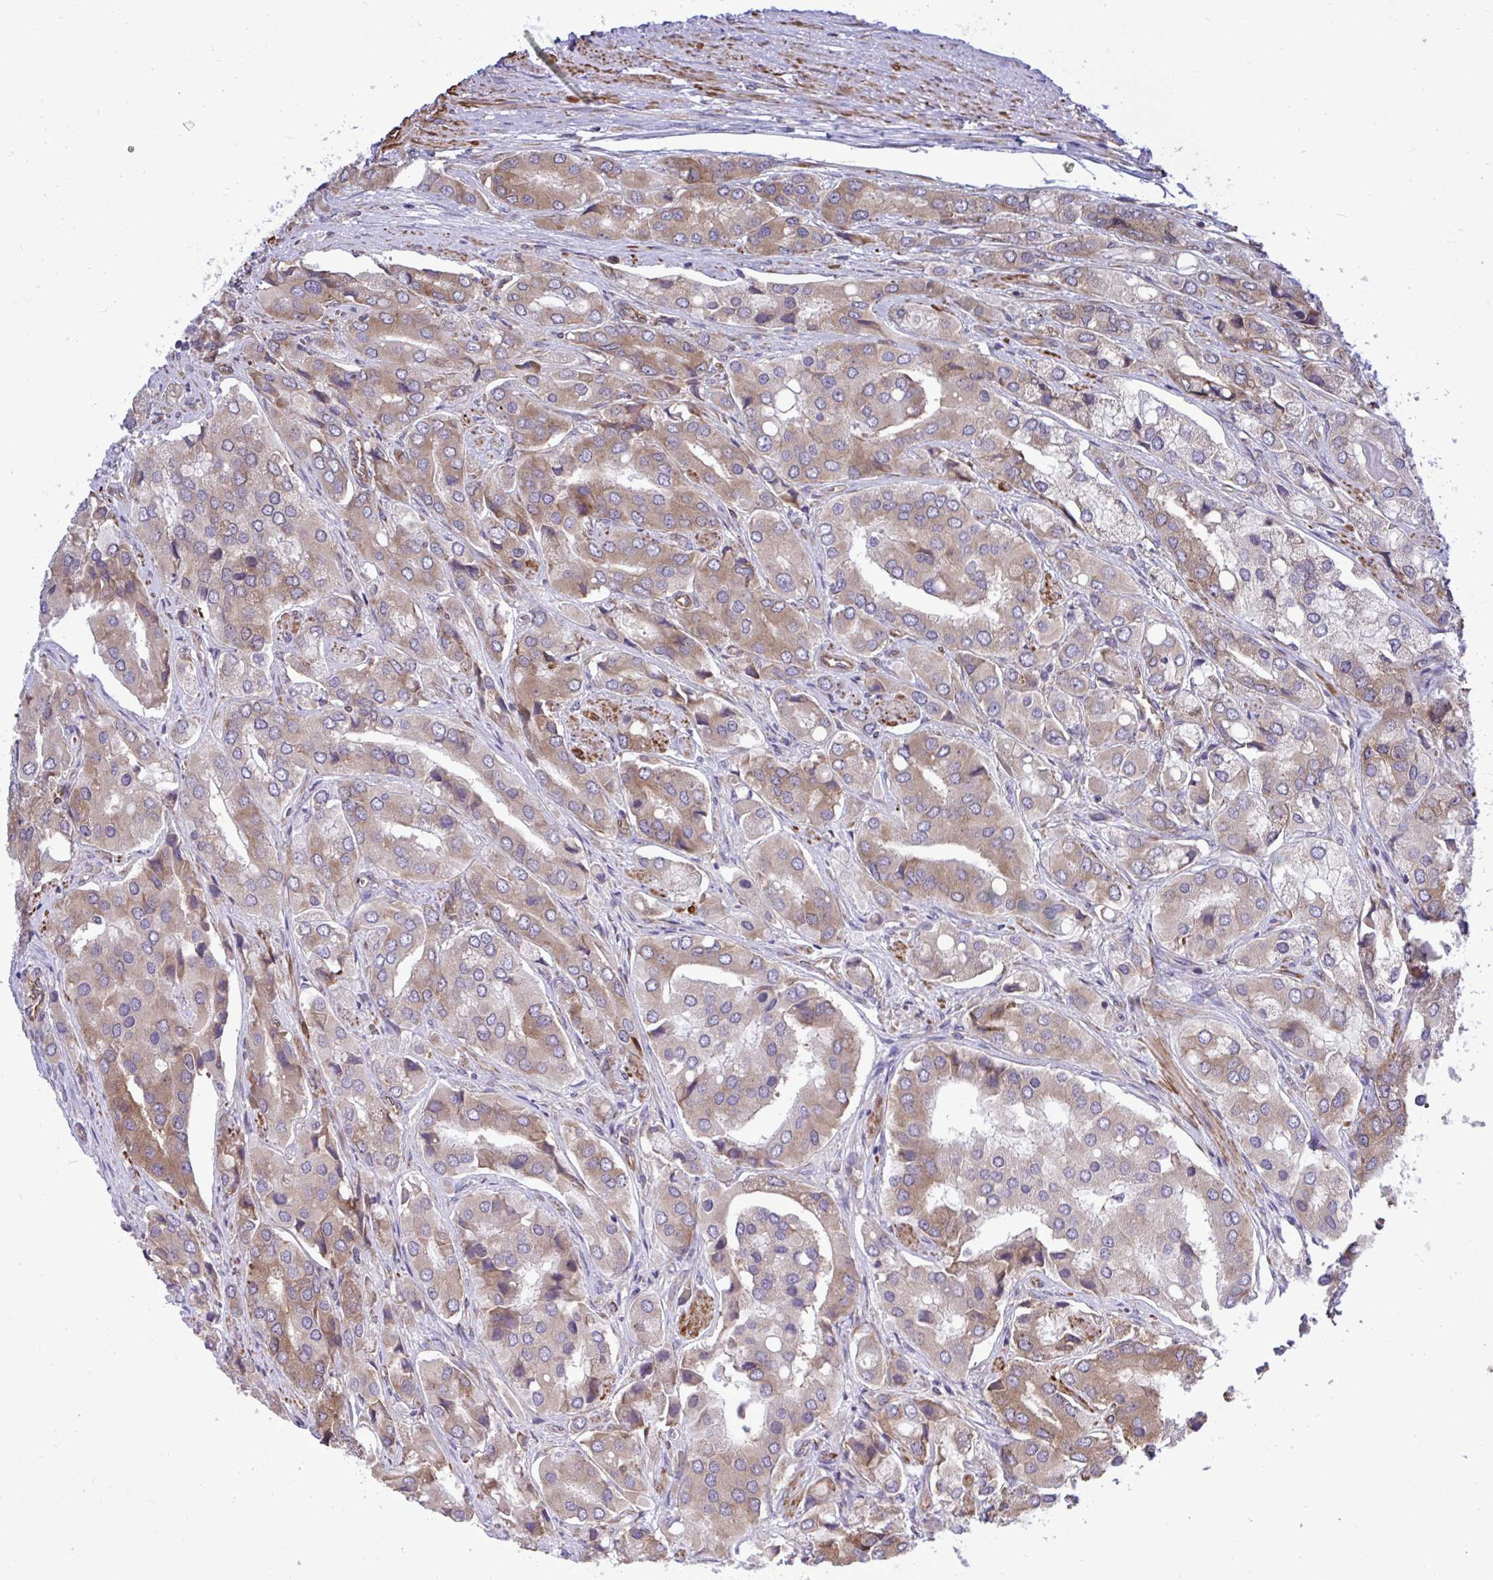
{"staining": {"intensity": "moderate", "quantity": "25%-75%", "location": "cytoplasmic/membranous"}, "tissue": "prostate cancer", "cell_type": "Tumor cells", "image_type": "cancer", "snomed": [{"axis": "morphology", "description": "Adenocarcinoma, Low grade"}, {"axis": "topography", "description": "Prostate"}], "caption": "Protein expression analysis of prostate low-grade adenocarcinoma reveals moderate cytoplasmic/membranous staining in about 25%-75% of tumor cells.", "gene": "RPS15", "patient": {"sex": "male", "age": 69}}